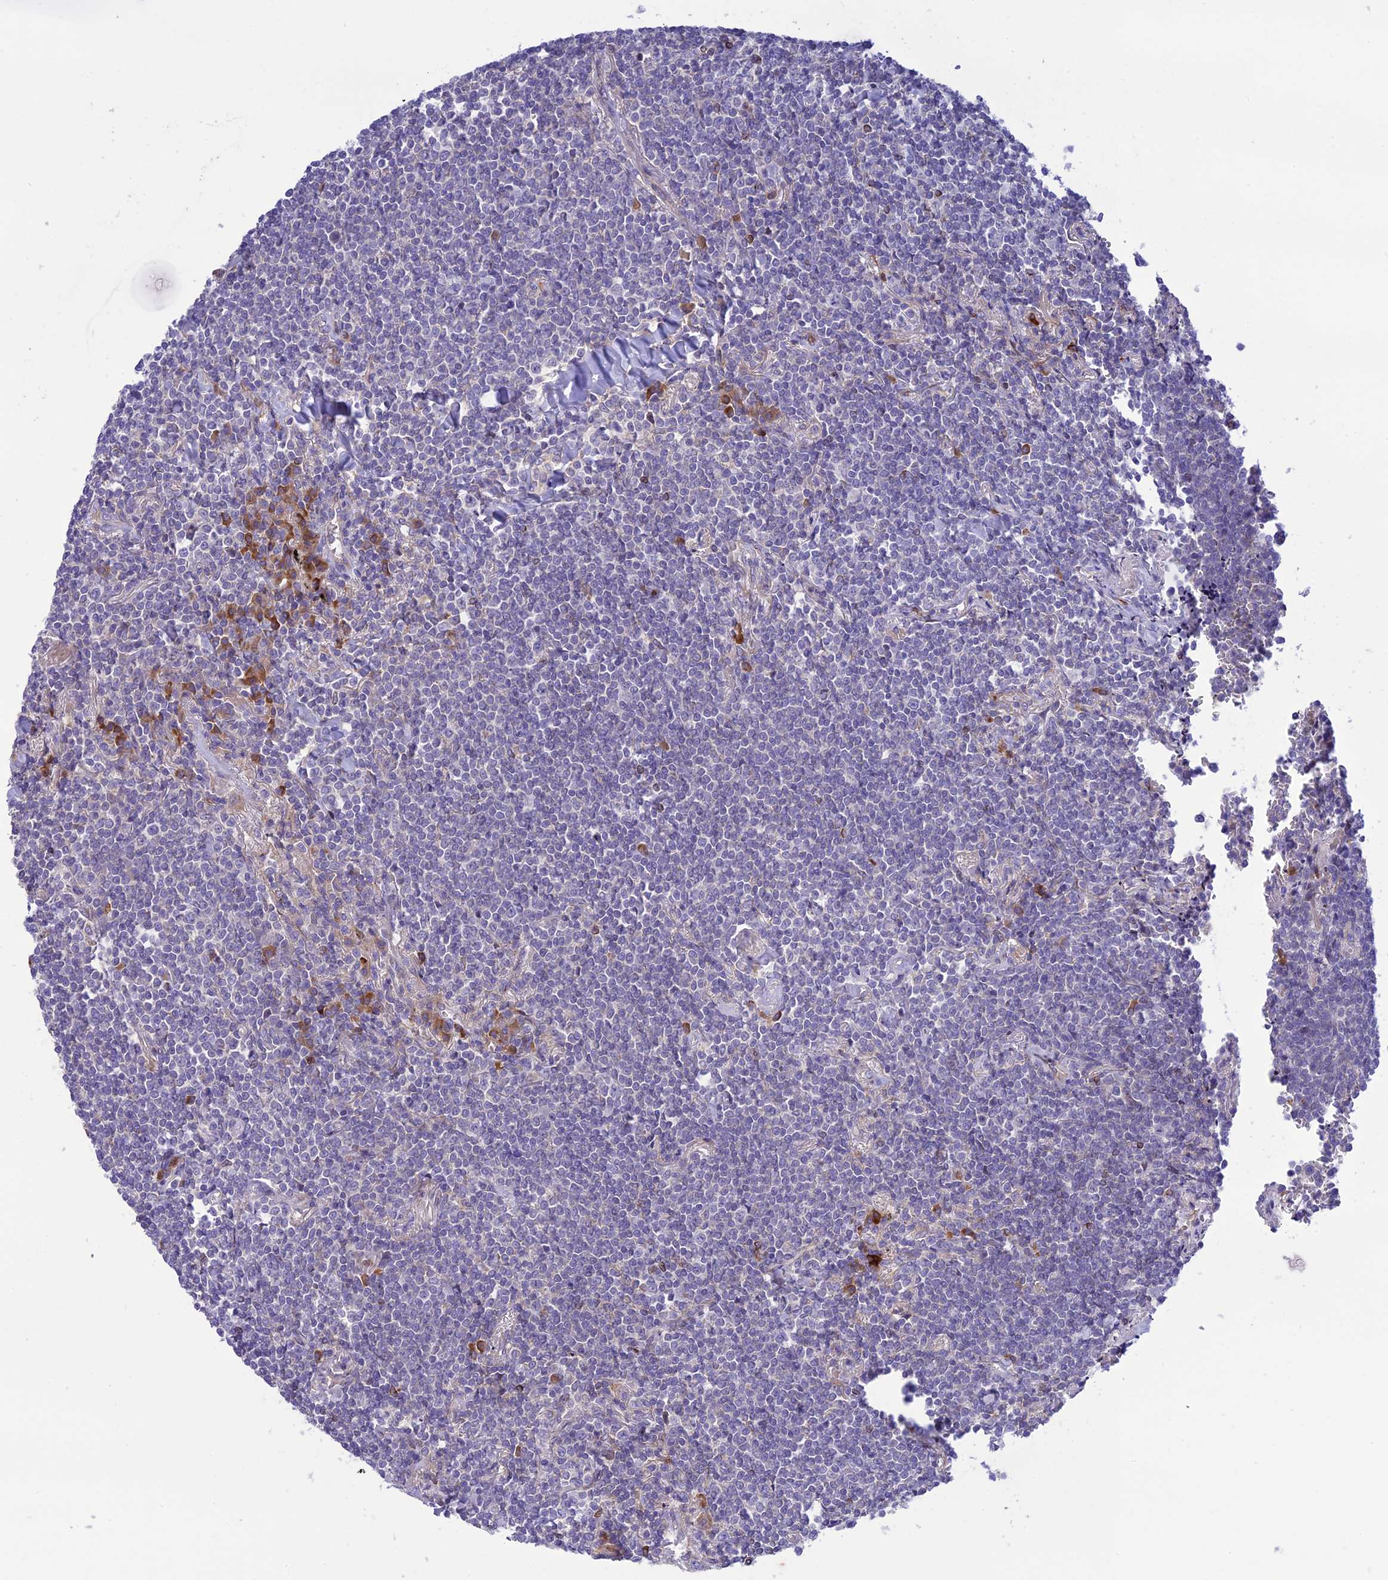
{"staining": {"intensity": "negative", "quantity": "none", "location": "none"}, "tissue": "lymphoma", "cell_type": "Tumor cells", "image_type": "cancer", "snomed": [{"axis": "morphology", "description": "Malignant lymphoma, non-Hodgkin's type, Low grade"}, {"axis": "topography", "description": "Lung"}], "caption": "This is an immunohistochemistry photomicrograph of human malignant lymphoma, non-Hodgkin's type (low-grade). There is no positivity in tumor cells.", "gene": "JMY", "patient": {"sex": "female", "age": 71}}